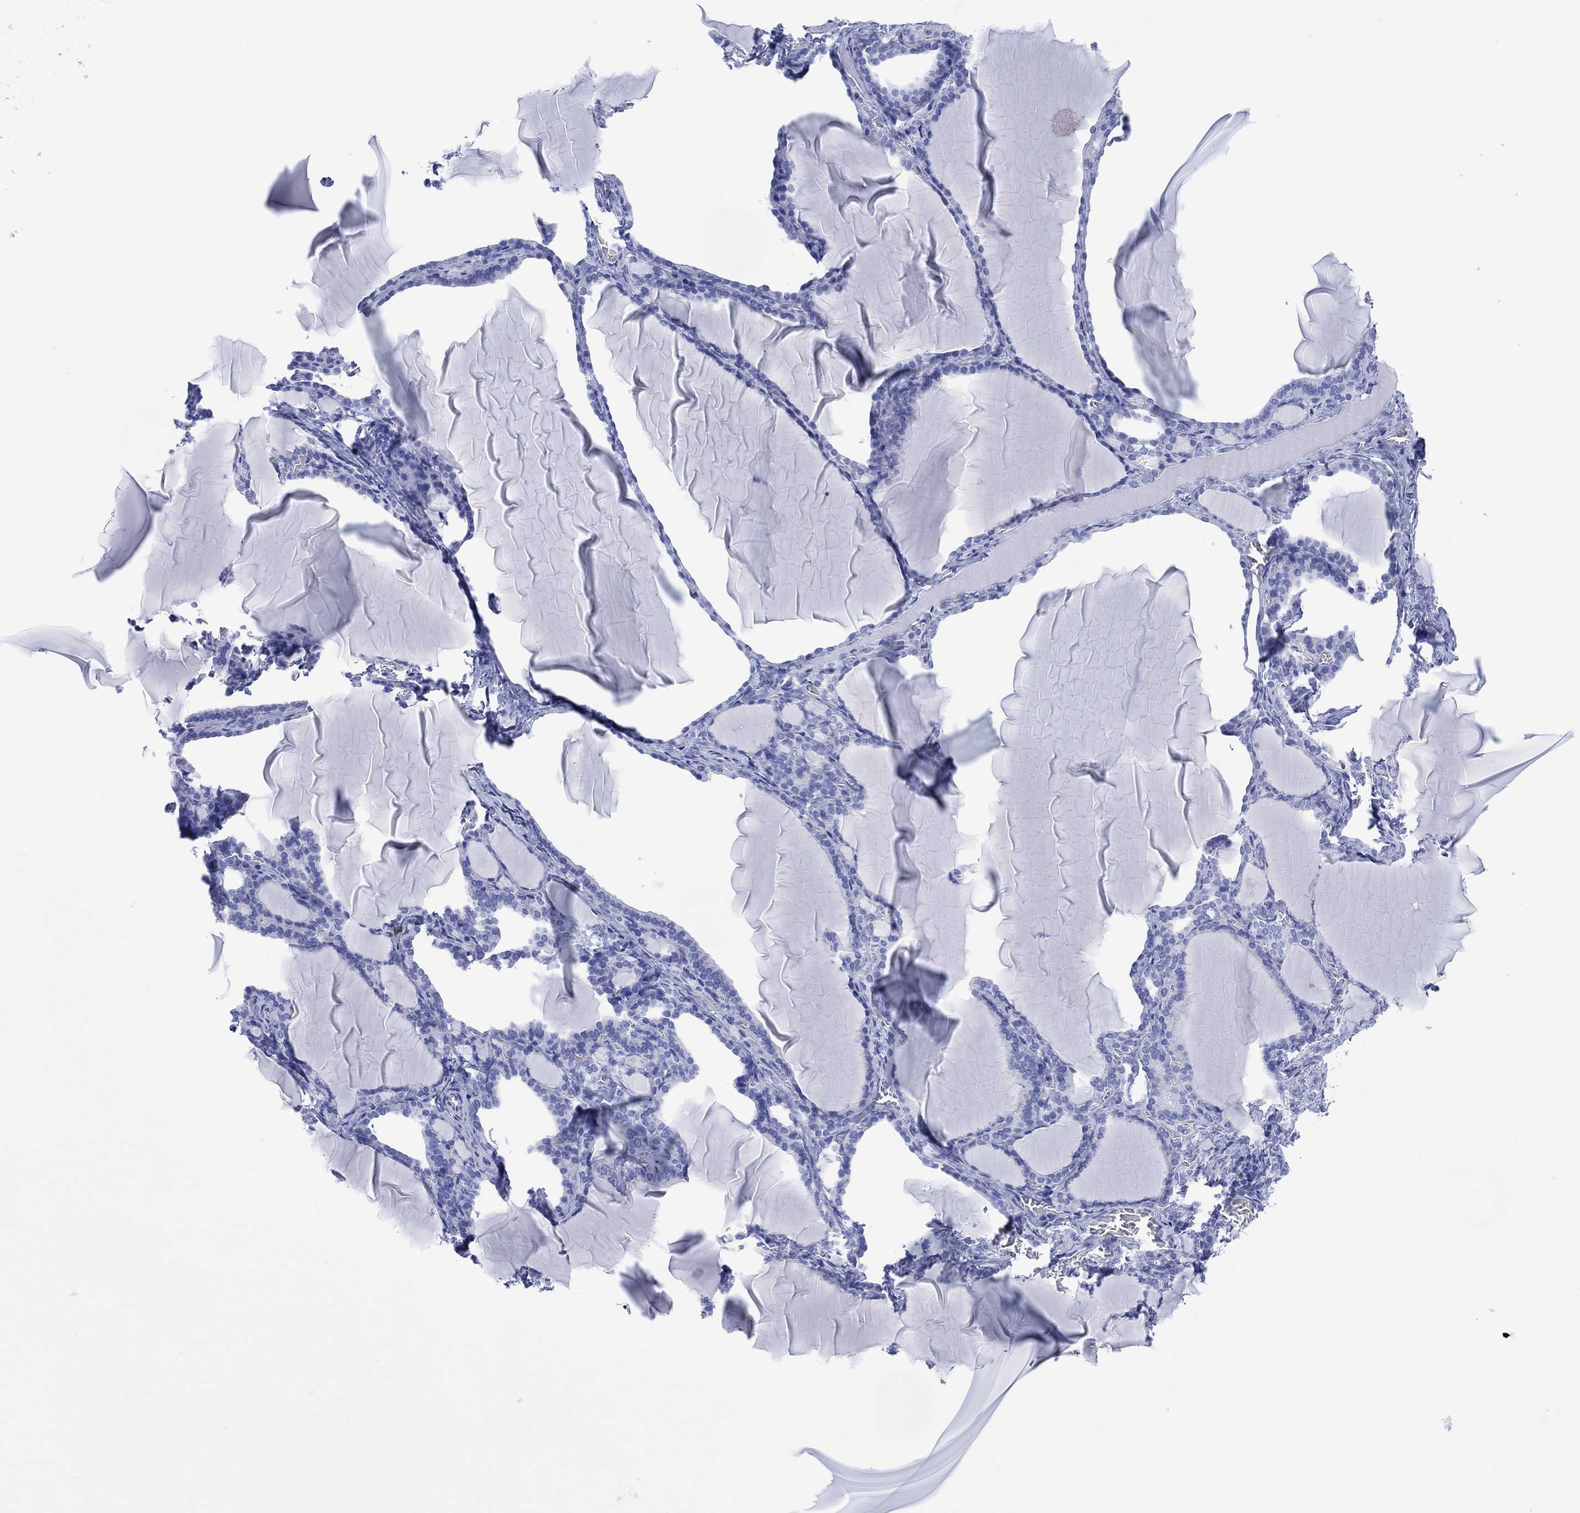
{"staining": {"intensity": "negative", "quantity": "none", "location": "none"}, "tissue": "thyroid gland", "cell_type": "Glandular cells", "image_type": "normal", "snomed": [{"axis": "morphology", "description": "Normal tissue, NOS"}, {"axis": "morphology", "description": "Hyperplasia, NOS"}, {"axis": "topography", "description": "Thyroid gland"}], "caption": "A high-resolution histopathology image shows IHC staining of normal thyroid gland, which reveals no significant positivity in glandular cells.", "gene": "DPP4", "patient": {"sex": "female", "age": 27}}